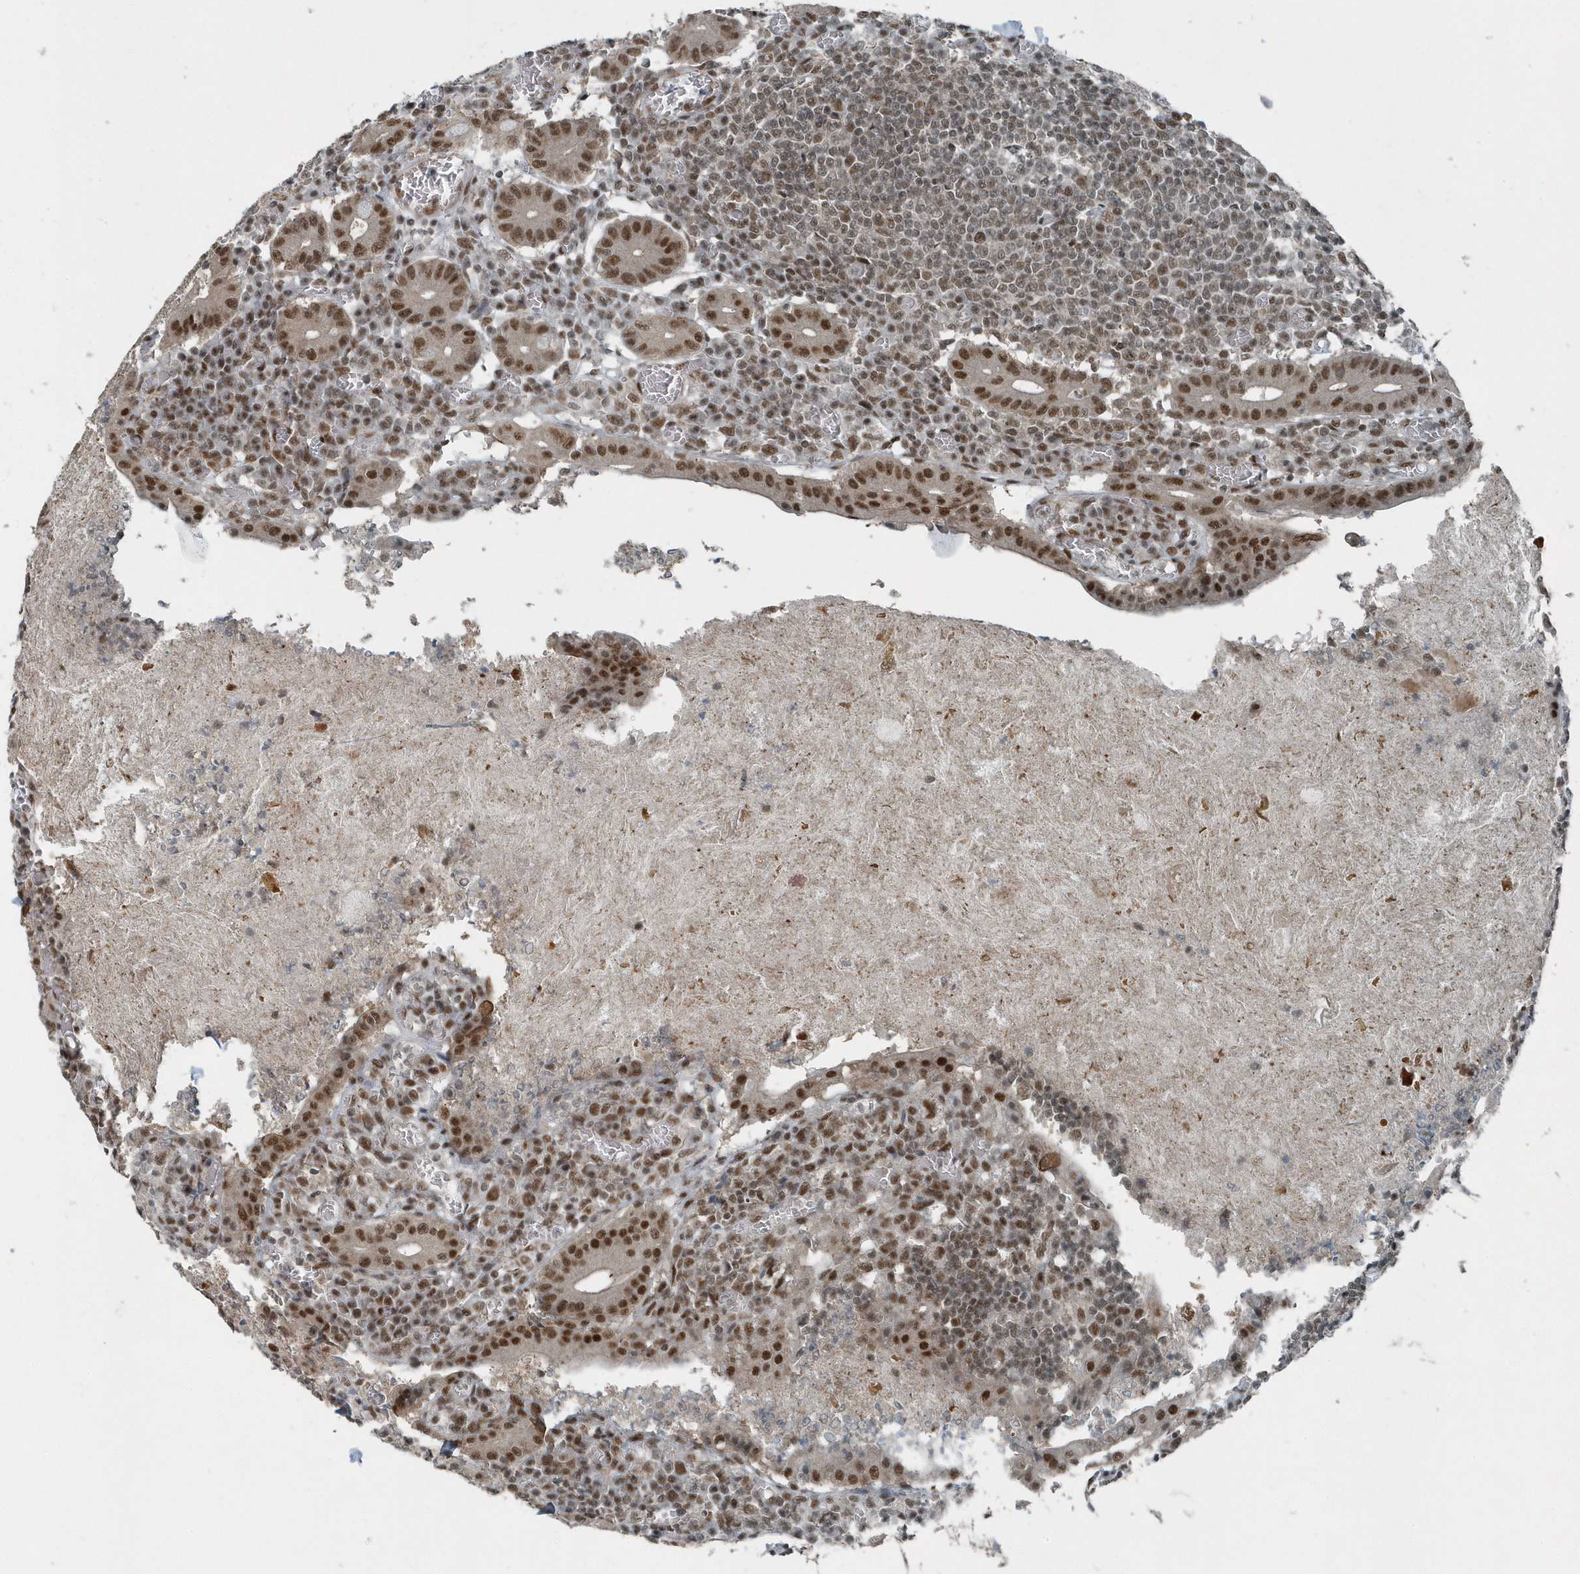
{"staining": {"intensity": "moderate", "quantity": ">75%", "location": "nuclear"}, "tissue": "small intestine", "cell_type": "Glandular cells", "image_type": "normal", "snomed": [{"axis": "morphology", "description": "Normal tissue, NOS"}, {"axis": "morphology", "description": "Cystadenocarcinoma, serous, Metastatic site"}, {"axis": "topography", "description": "Small intestine"}], "caption": "Protein staining by immunohistochemistry (IHC) demonstrates moderate nuclear staining in about >75% of glandular cells in unremarkable small intestine.", "gene": "YTHDC1", "patient": {"sex": "female", "age": 61}}